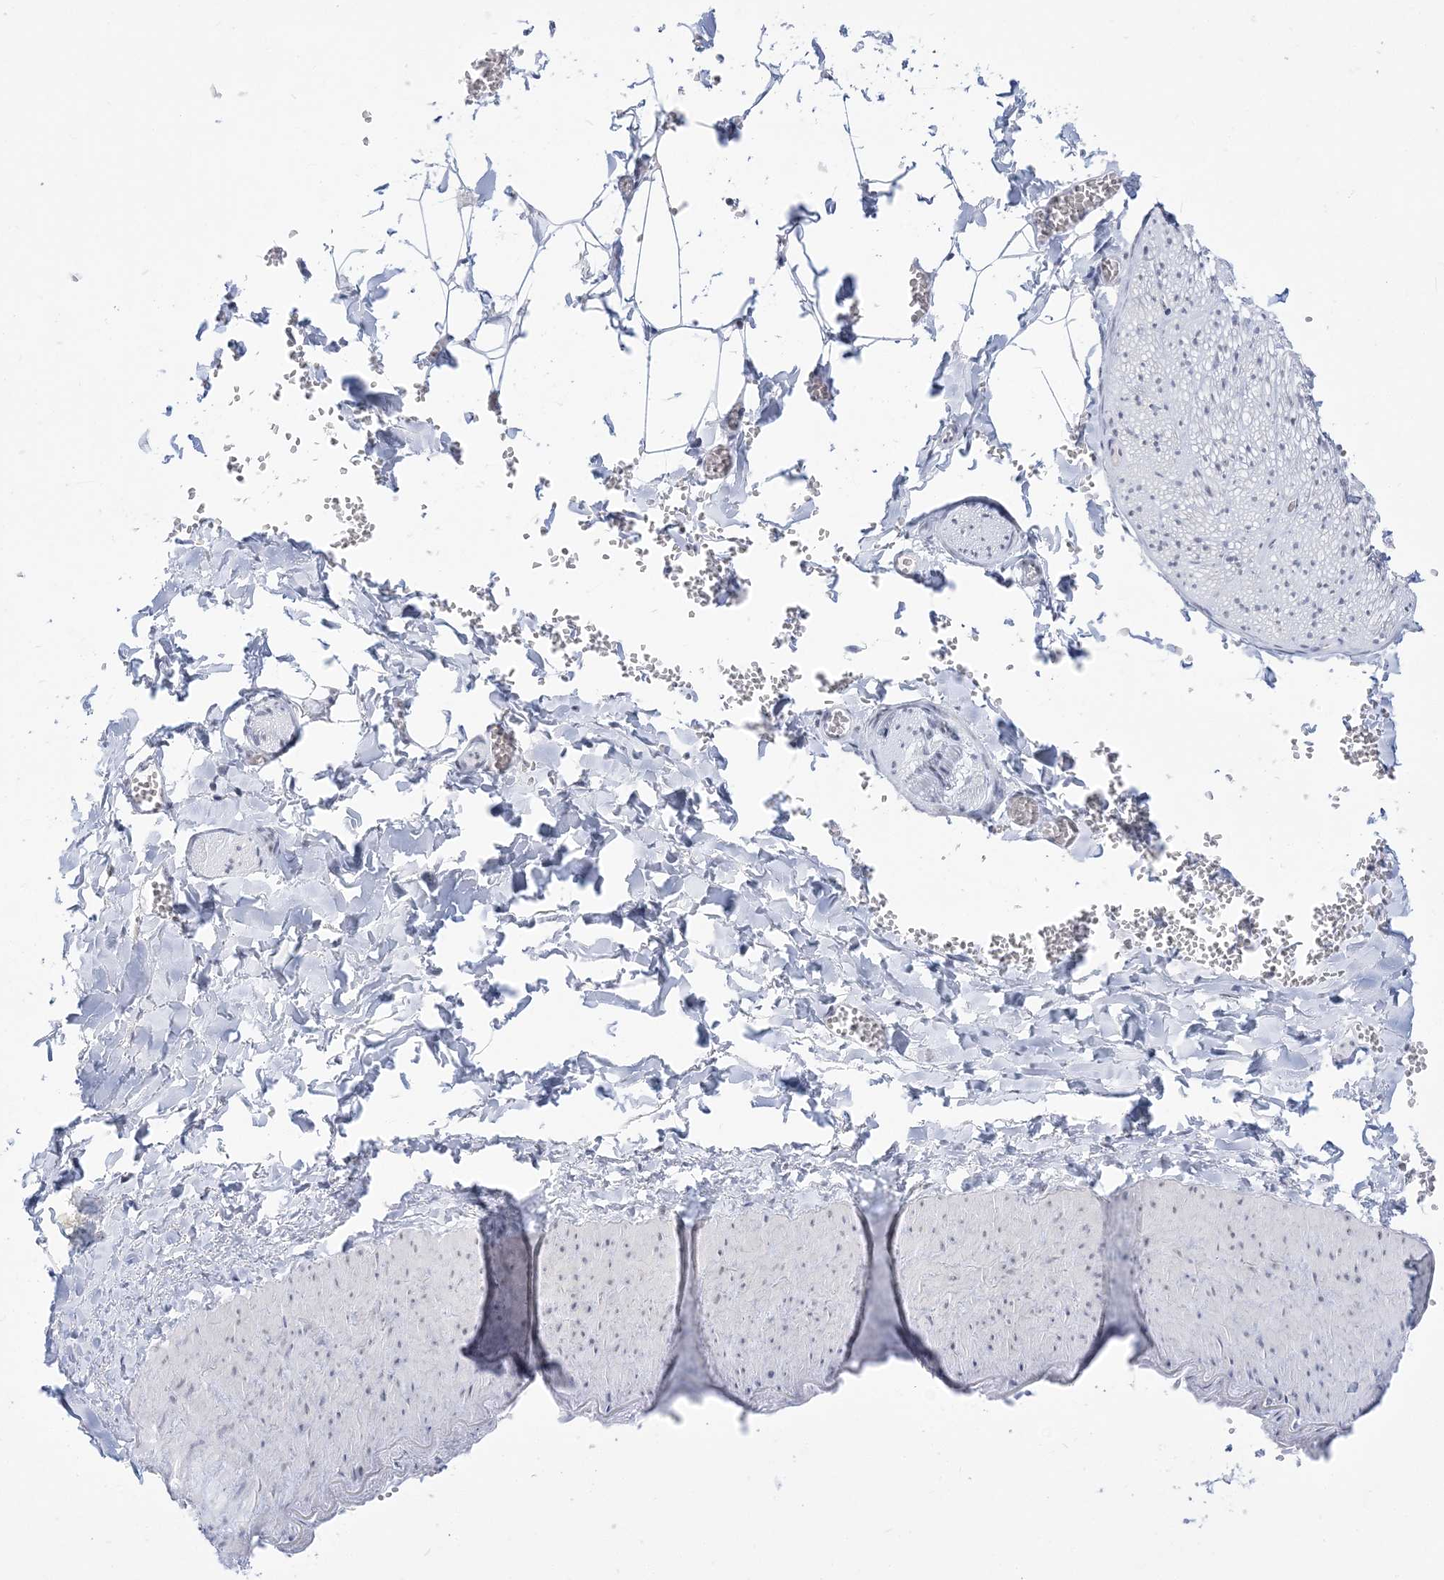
{"staining": {"intensity": "negative", "quantity": "none", "location": "none"}, "tissue": "adipose tissue", "cell_type": "Adipocytes", "image_type": "normal", "snomed": [{"axis": "morphology", "description": "Normal tissue, NOS"}, {"axis": "topography", "description": "Gallbladder"}, {"axis": "topography", "description": "Peripheral nerve tissue"}], "caption": "DAB (3,3'-diaminobenzidine) immunohistochemical staining of unremarkable human adipose tissue shows no significant expression in adipocytes. The staining is performed using DAB brown chromogen with nuclei counter-stained in using hematoxylin.", "gene": "DDX21", "patient": {"sex": "male", "age": 38}}